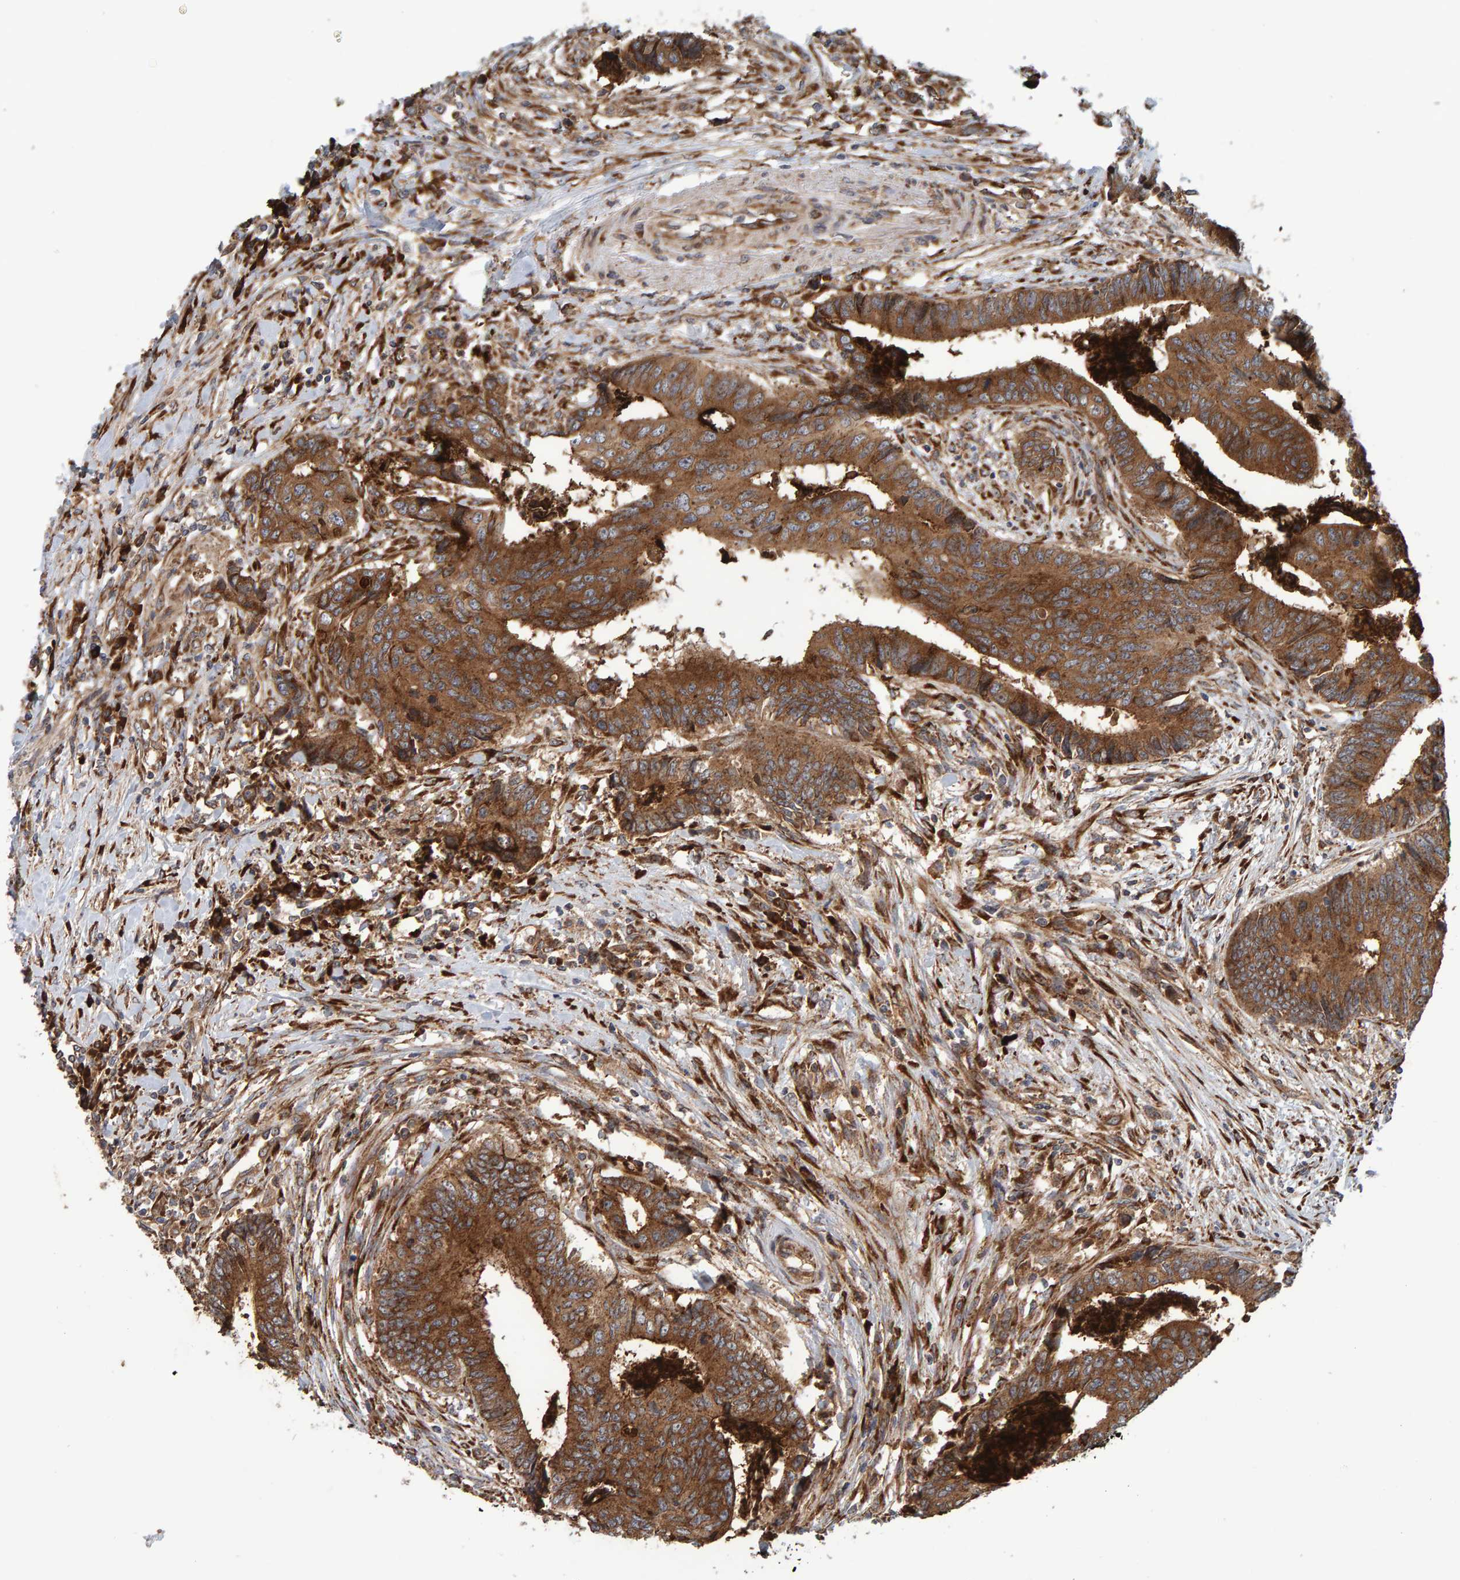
{"staining": {"intensity": "strong", "quantity": ">75%", "location": "cytoplasmic/membranous"}, "tissue": "colorectal cancer", "cell_type": "Tumor cells", "image_type": "cancer", "snomed": [{"axis": "morphology", "description": "Adenocarcinoma, NOS"}, {"axis": "topography", "description": "Rectum"}], "caption": "Strong cytoplasmic/membranous expression for a protein is seen in approximately >75% of tumor cells of adenocarcinoma (colorectal) using IHC.", "gene": "BAIAP2", "patient": {"sex": "male", "age": 84}}